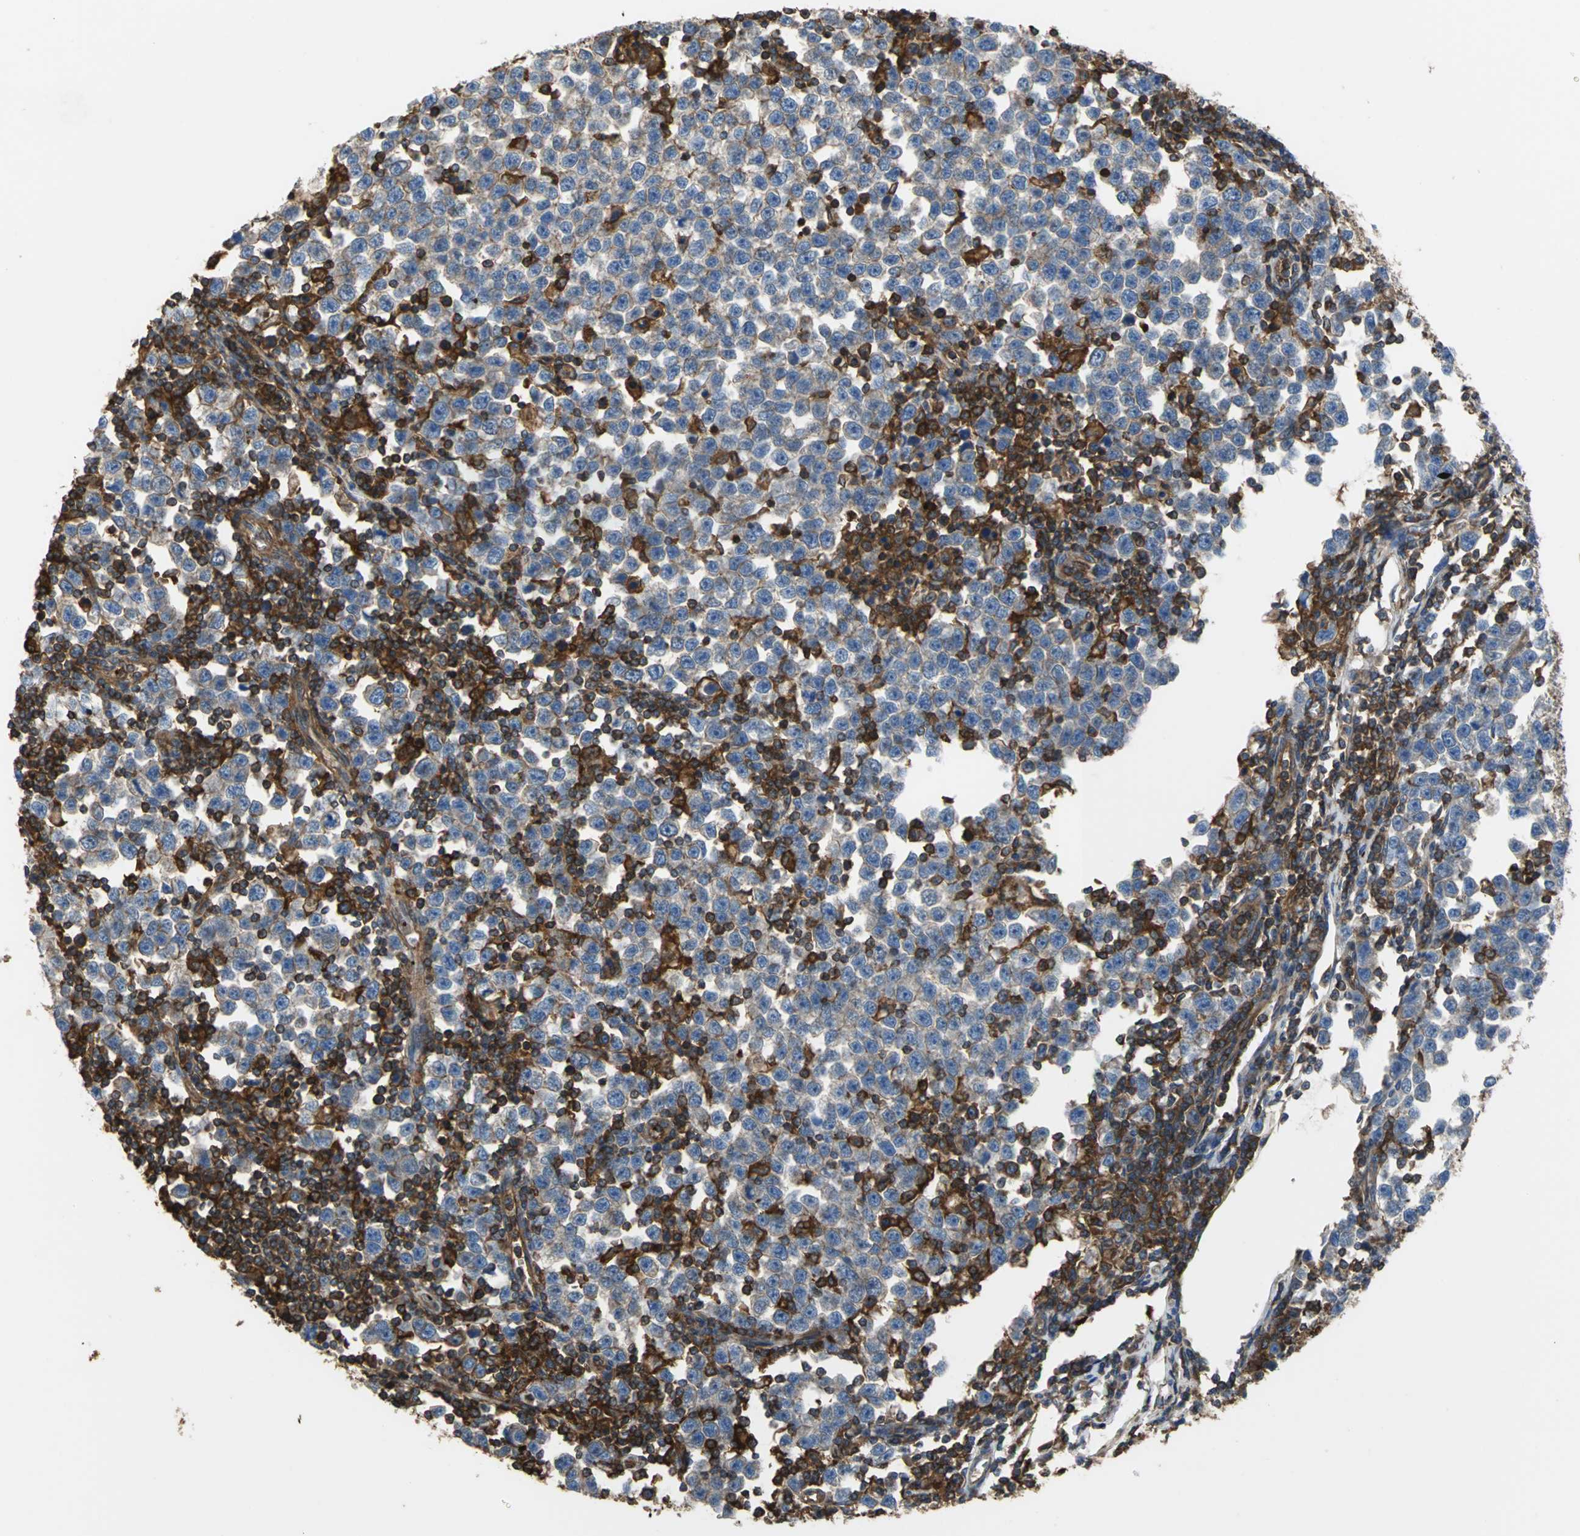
{"staining": {"intensity": "moderate", "quantity": "<25%", "location": "cytoplasmic/membranous"}, "tissue": "testis cancer", "cell_type": "Tumor cells", "image_type": "cancer", "snomed": [{"axis": "morphology", "description": "Seminoma, NOS"}, {"axis": "topography", "description": "Testis"}], "caption": "Moderate cytoplasmic/membranous expression for a protein is appreciated in about <25% of tumor cells of testis cancer (seminoma) using immunohistochemistry.", "gene": "TLN1", "patient": {"sex": "male", "age": 43}}